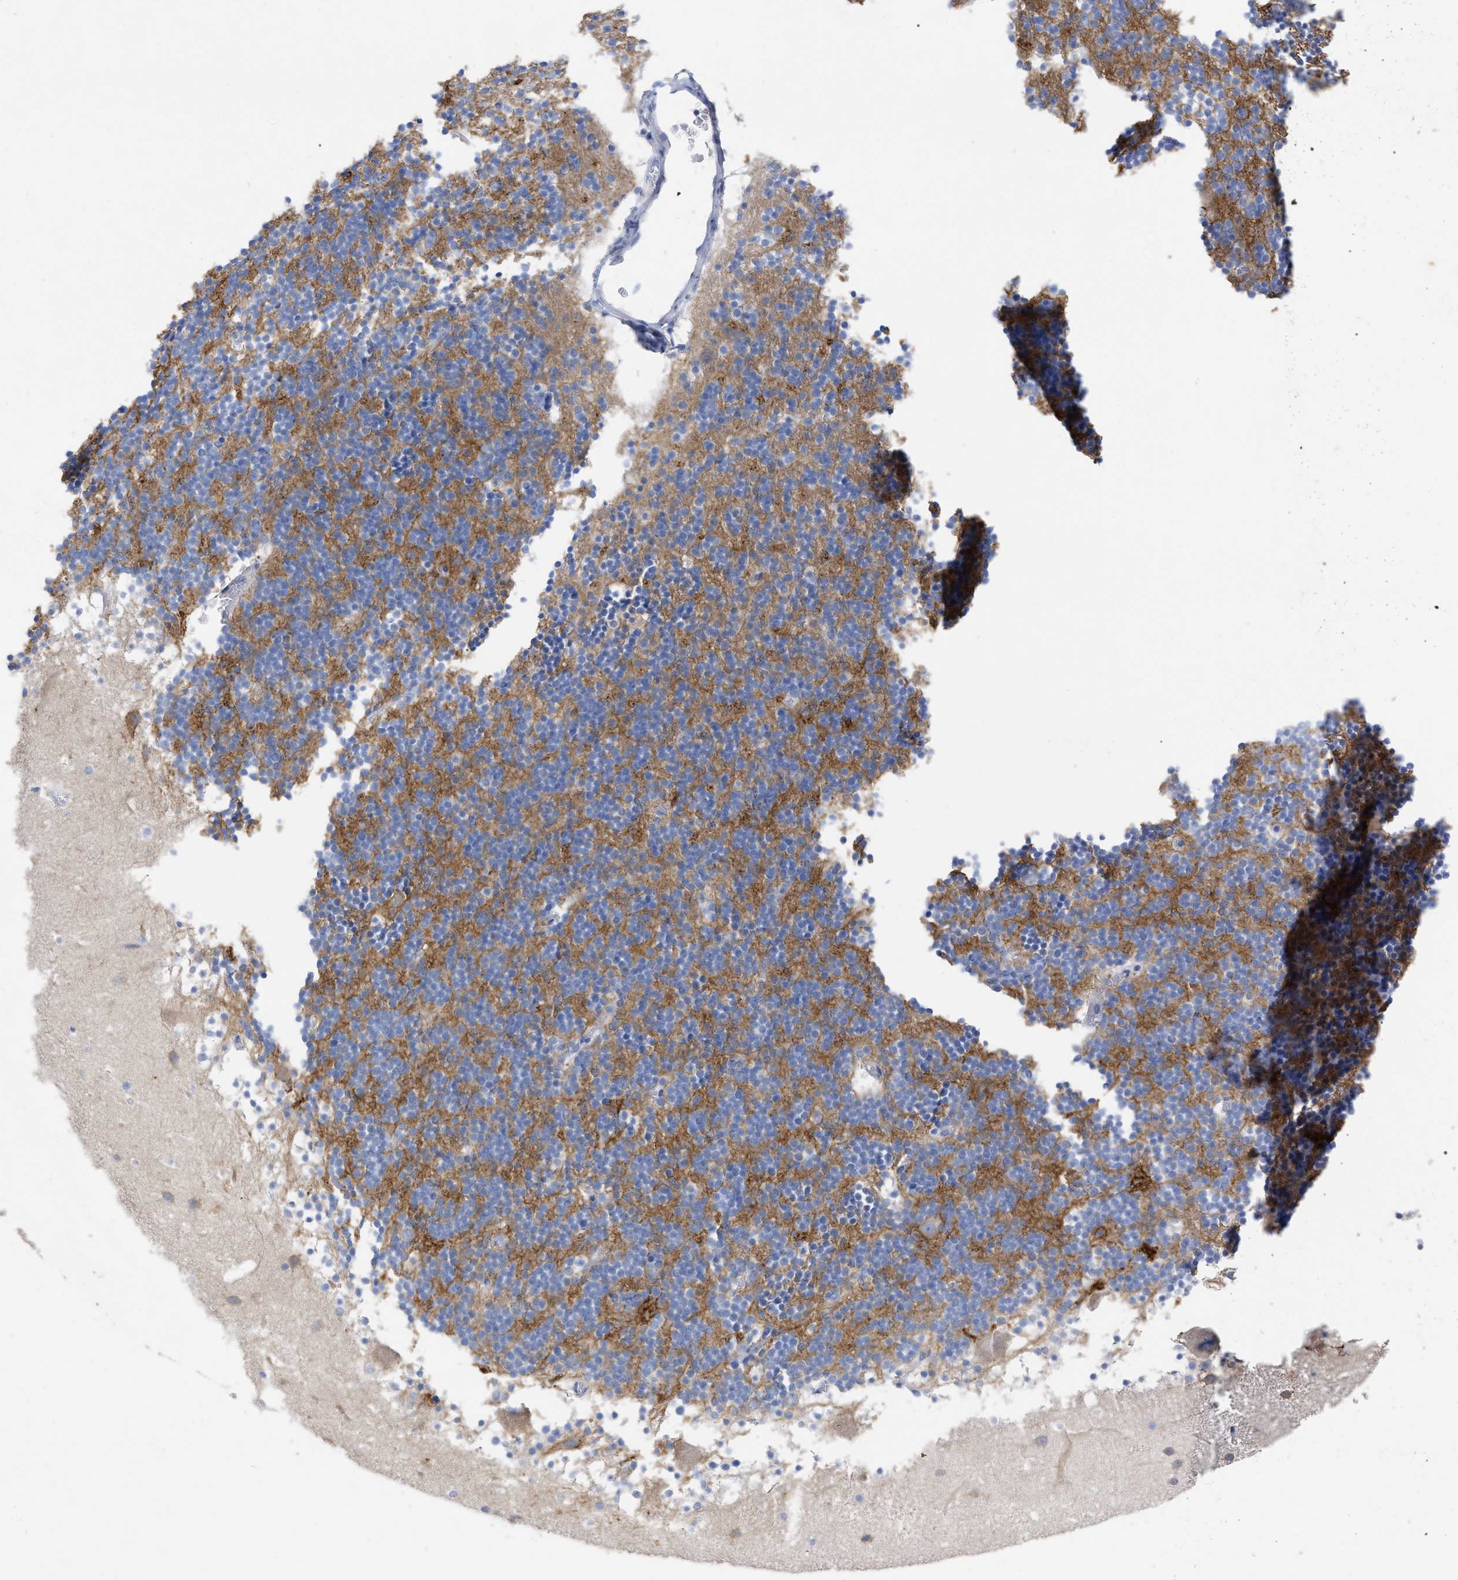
{"staining": {"intensity": "weak", "quantity": "<25%", "location": "cytoplasmic/membranous"}, "tissue": "cerebellum", "cell_type": "Cells in granular layer", "image_type": "normal", "snomed": [{"axis": "morphology", "description": "Normal tissue, NOS"}, {"axis": "topography", "description": "Cerebellum"}], "caption": "Immunohistochemical staining of benign human cerebellum demonstrates no significant staining in cells in granular layer. The staining was performed using DAB (3,3'-diaminobenzidine) to visualize the protein expression in brown, while the nuclei were stained in blue with hematoxylin (Magnification: 20x).", "gene": "HAPLN1", "patient": {"sex": "male", "age": 45}}